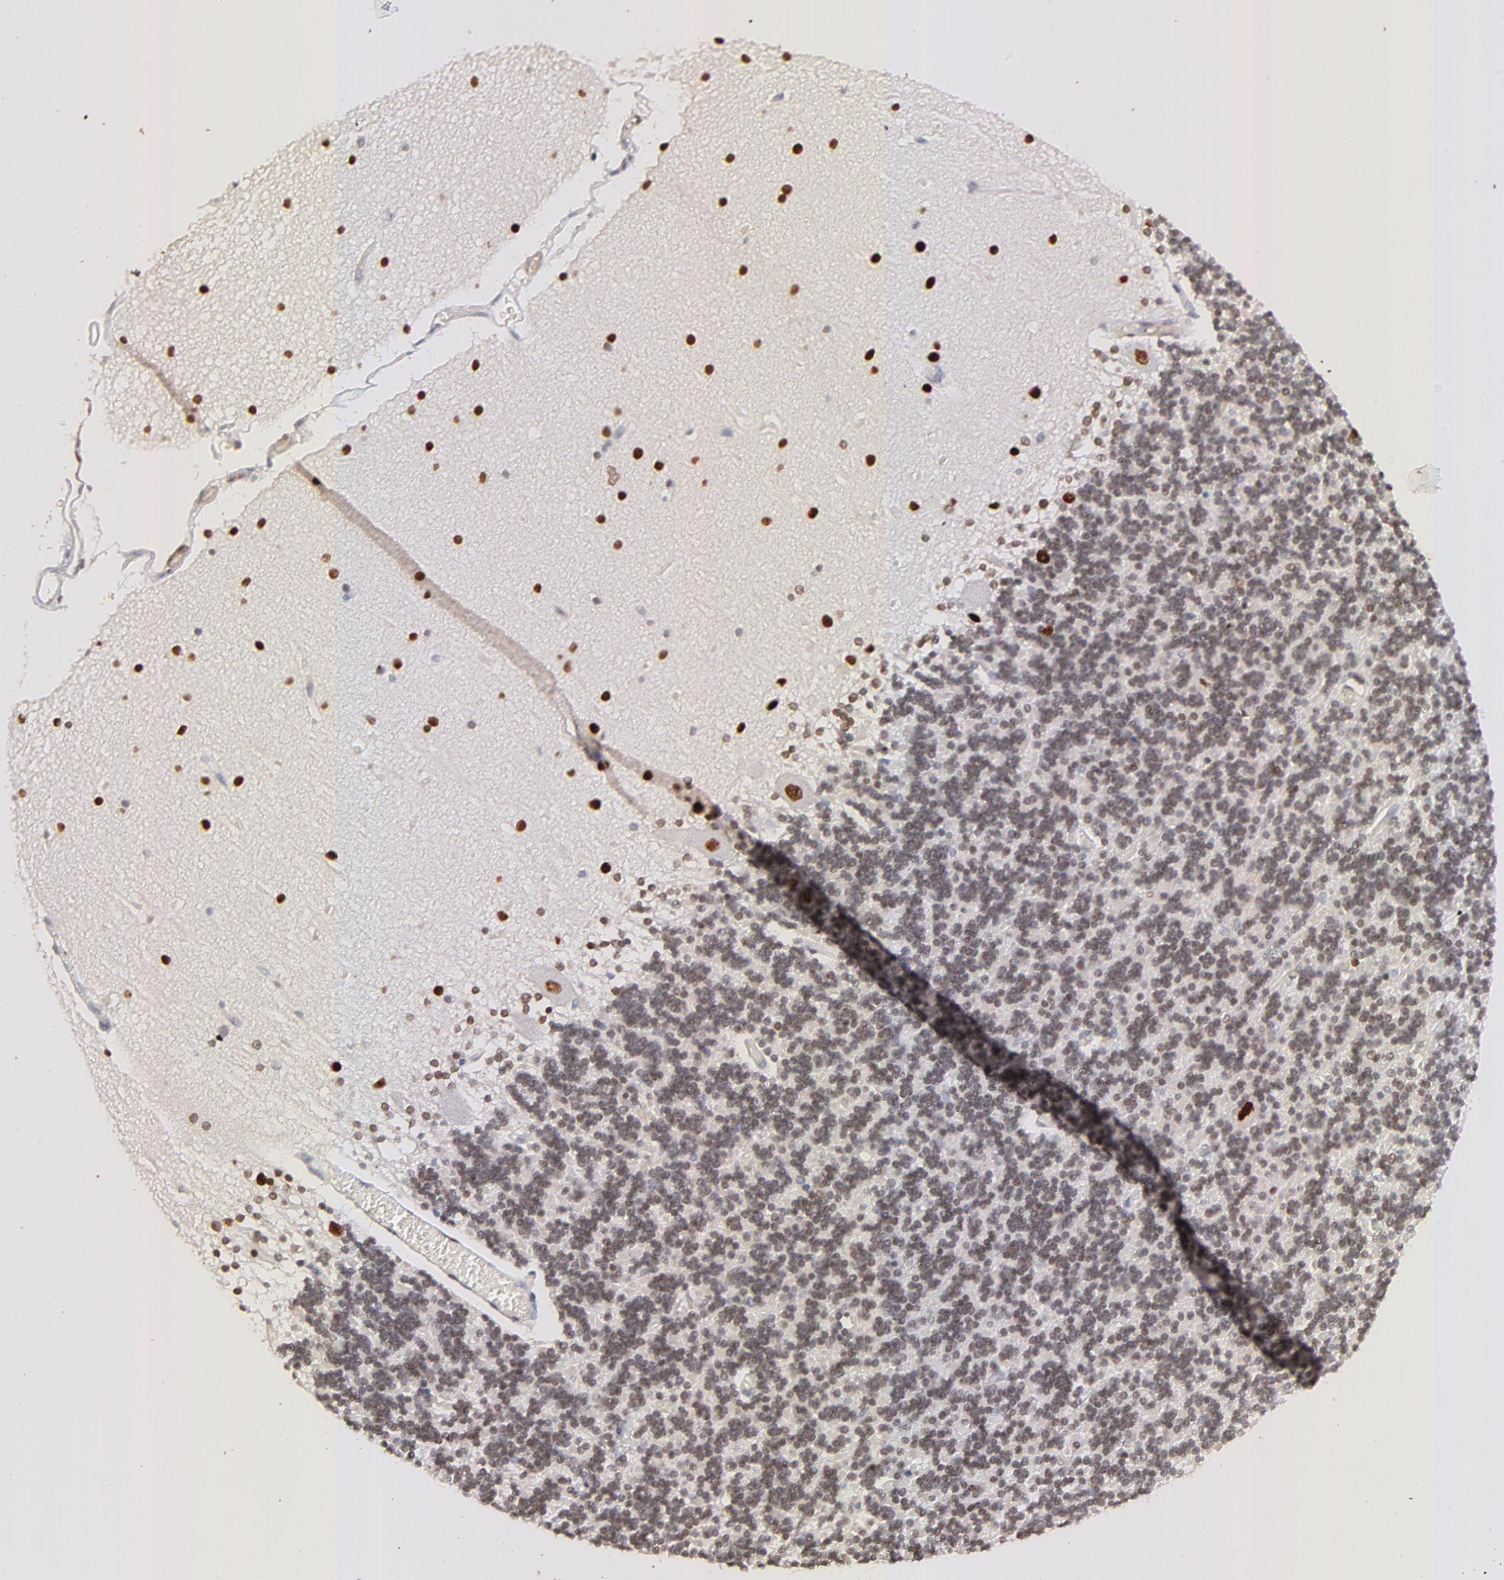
{"staining": {"intensity": "weak", "quantity": "25%-75%", "location": "nuclear"}, "tissue": "cerebellum", "cell_type": "Cells in granular layer", "image_type": "normal", "snomed": [{"axis": "morphology", "description": "Normal tissue, NOS"}, {"axis": "topography", "description": "Cerebellum"}], "caption": "Cerebellum stained for a protein exhibits weak nuclear positivity in cells in granular layer.", "gene": "ZFP92", "patient": {"sex": "female", "age": 54}}